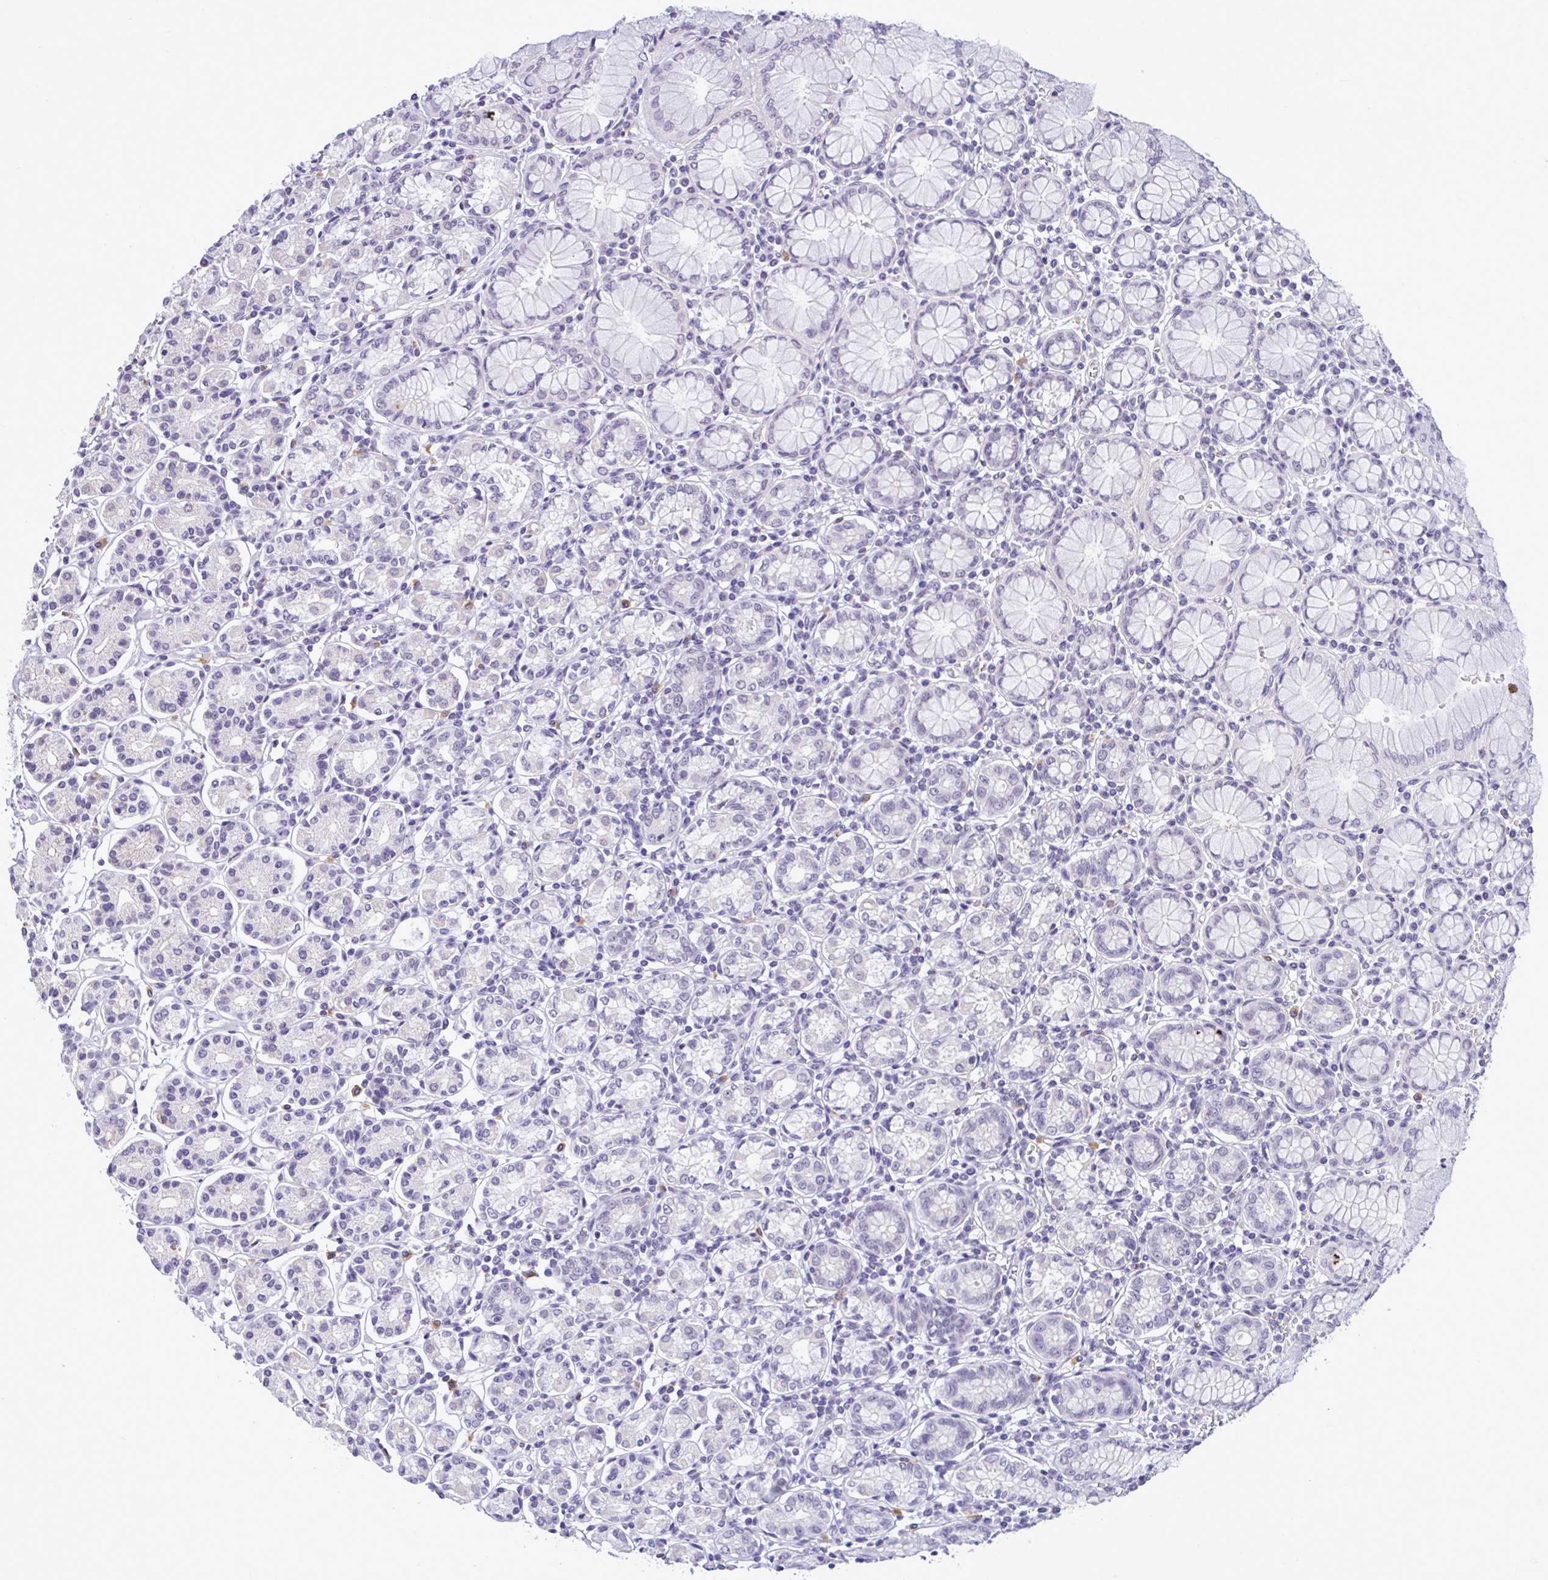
{"staining": {"intensity": "negative", "quantity": "none", "location": "none"}, "tissue": "stomach", "cell_type": "Glandular cells", "image_type": "normal", "snomed": [{"axis": "morphology", "description": "Normal tissue, NOS"}, {"axis": "topography", "description": "Stomach"}], "caption": "DAB (3,3'-diaminobenzidine) immunohistochemical staining of benign stomach exhibits no significant positivity in glandular cells. (Brightfield microscopy of DAB (3,3'-diaminobenzidine) IHC at high magnification).", "gene": "YBX2", "patient": {"sex": "female", "age": 62}}